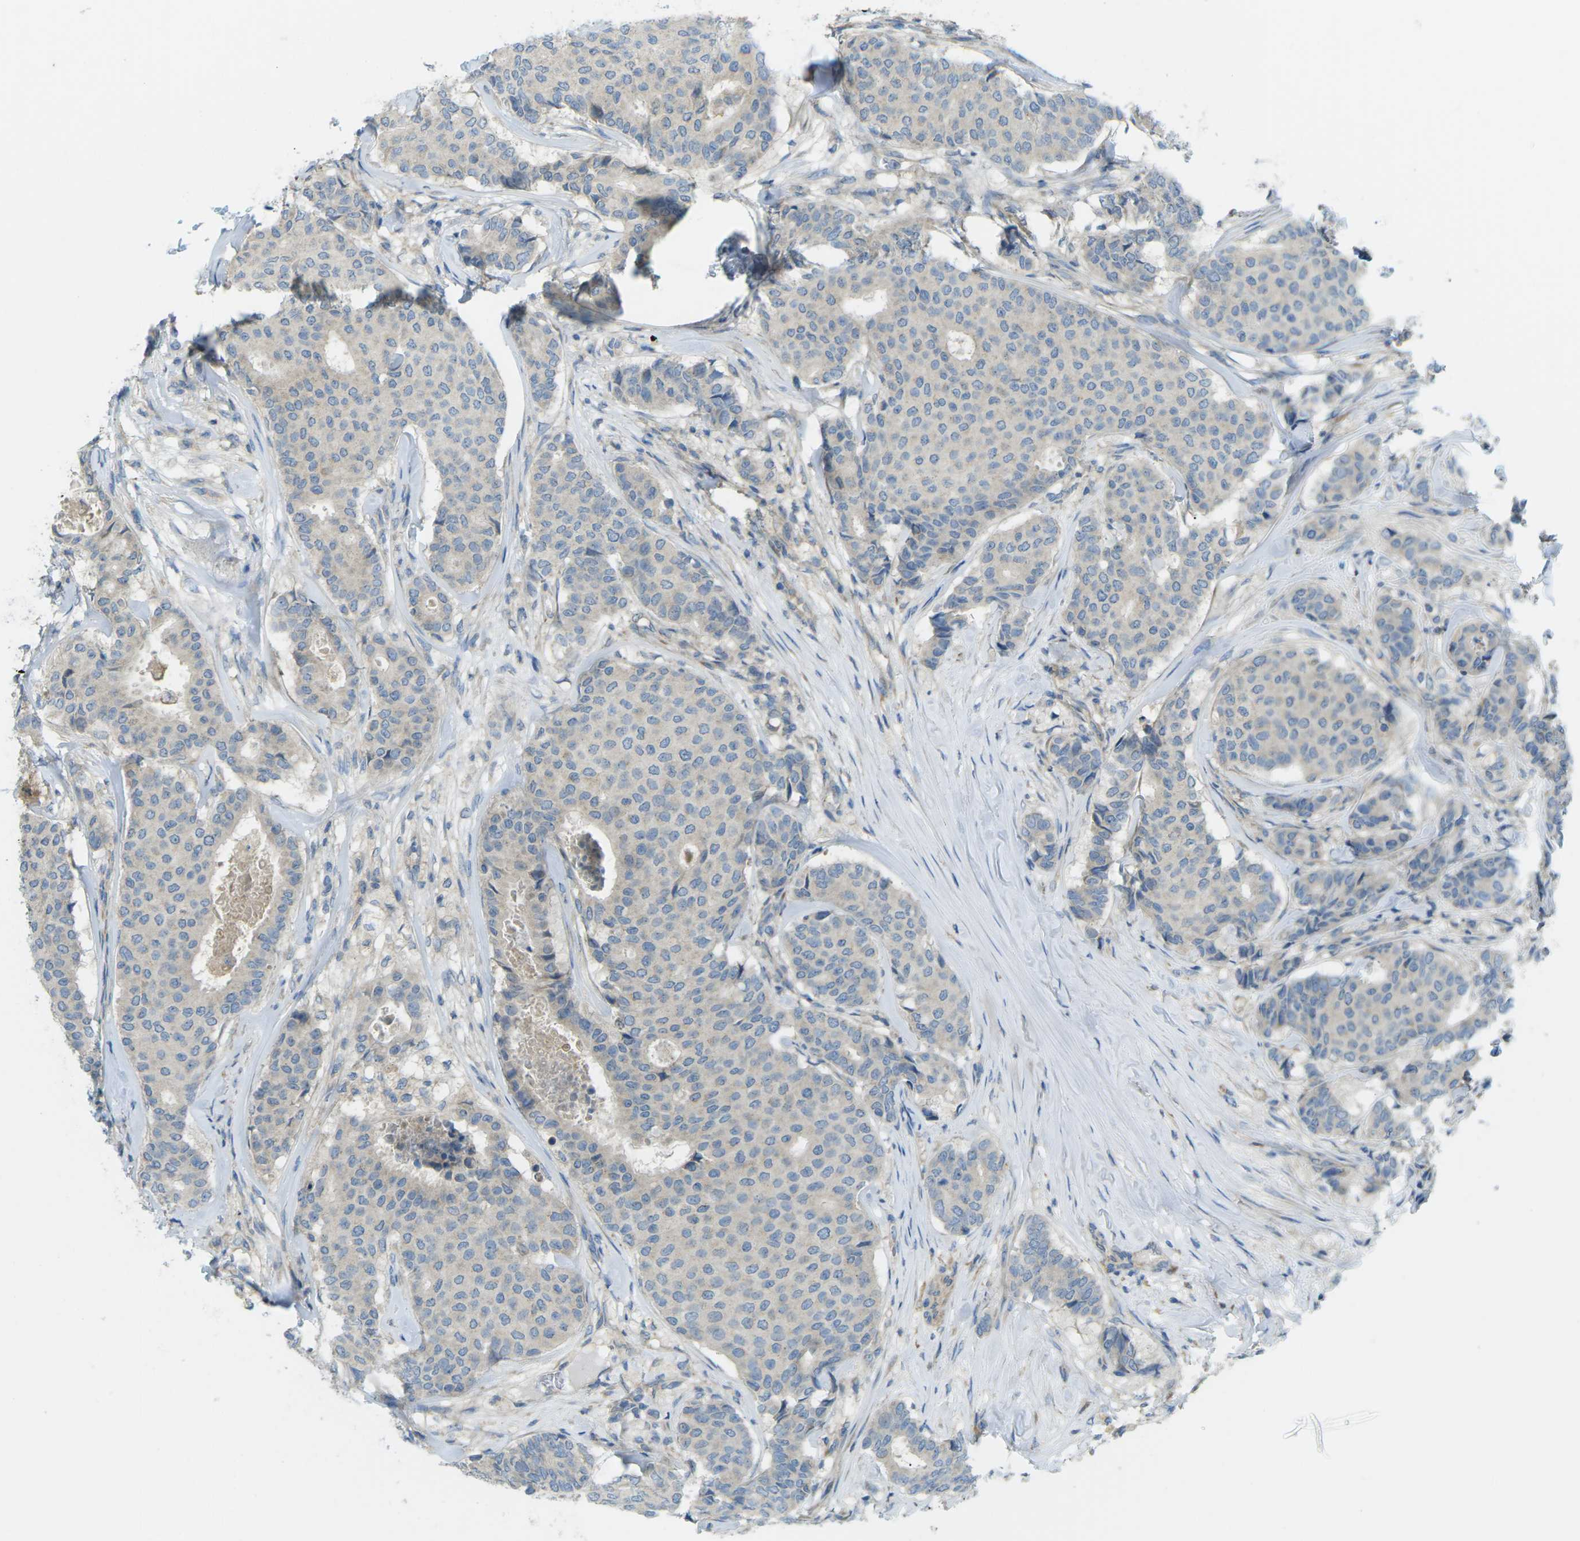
{"staining": {"intensity": "negative", "quantity": "none", "location": "none"}, "tissue": "breast cancer", "cell_type": "Tumor cells", "image_type": "cancer", "snomed": [{"axis": "morphology", "description": "Duct carcinoma"}, {"axis": "topography", "description": "Breast"}], "caption": "A high-resolution image shows immunohistochemistry staining of breast cancer (invasive ductal carcinoma), which displays no significant staining in tumor cells. (DAB (3,3'-diaminobenzidine) IHC, high magnification).", "gene": "MYLK4", "patient": {"sex": "female", "age": 75}}